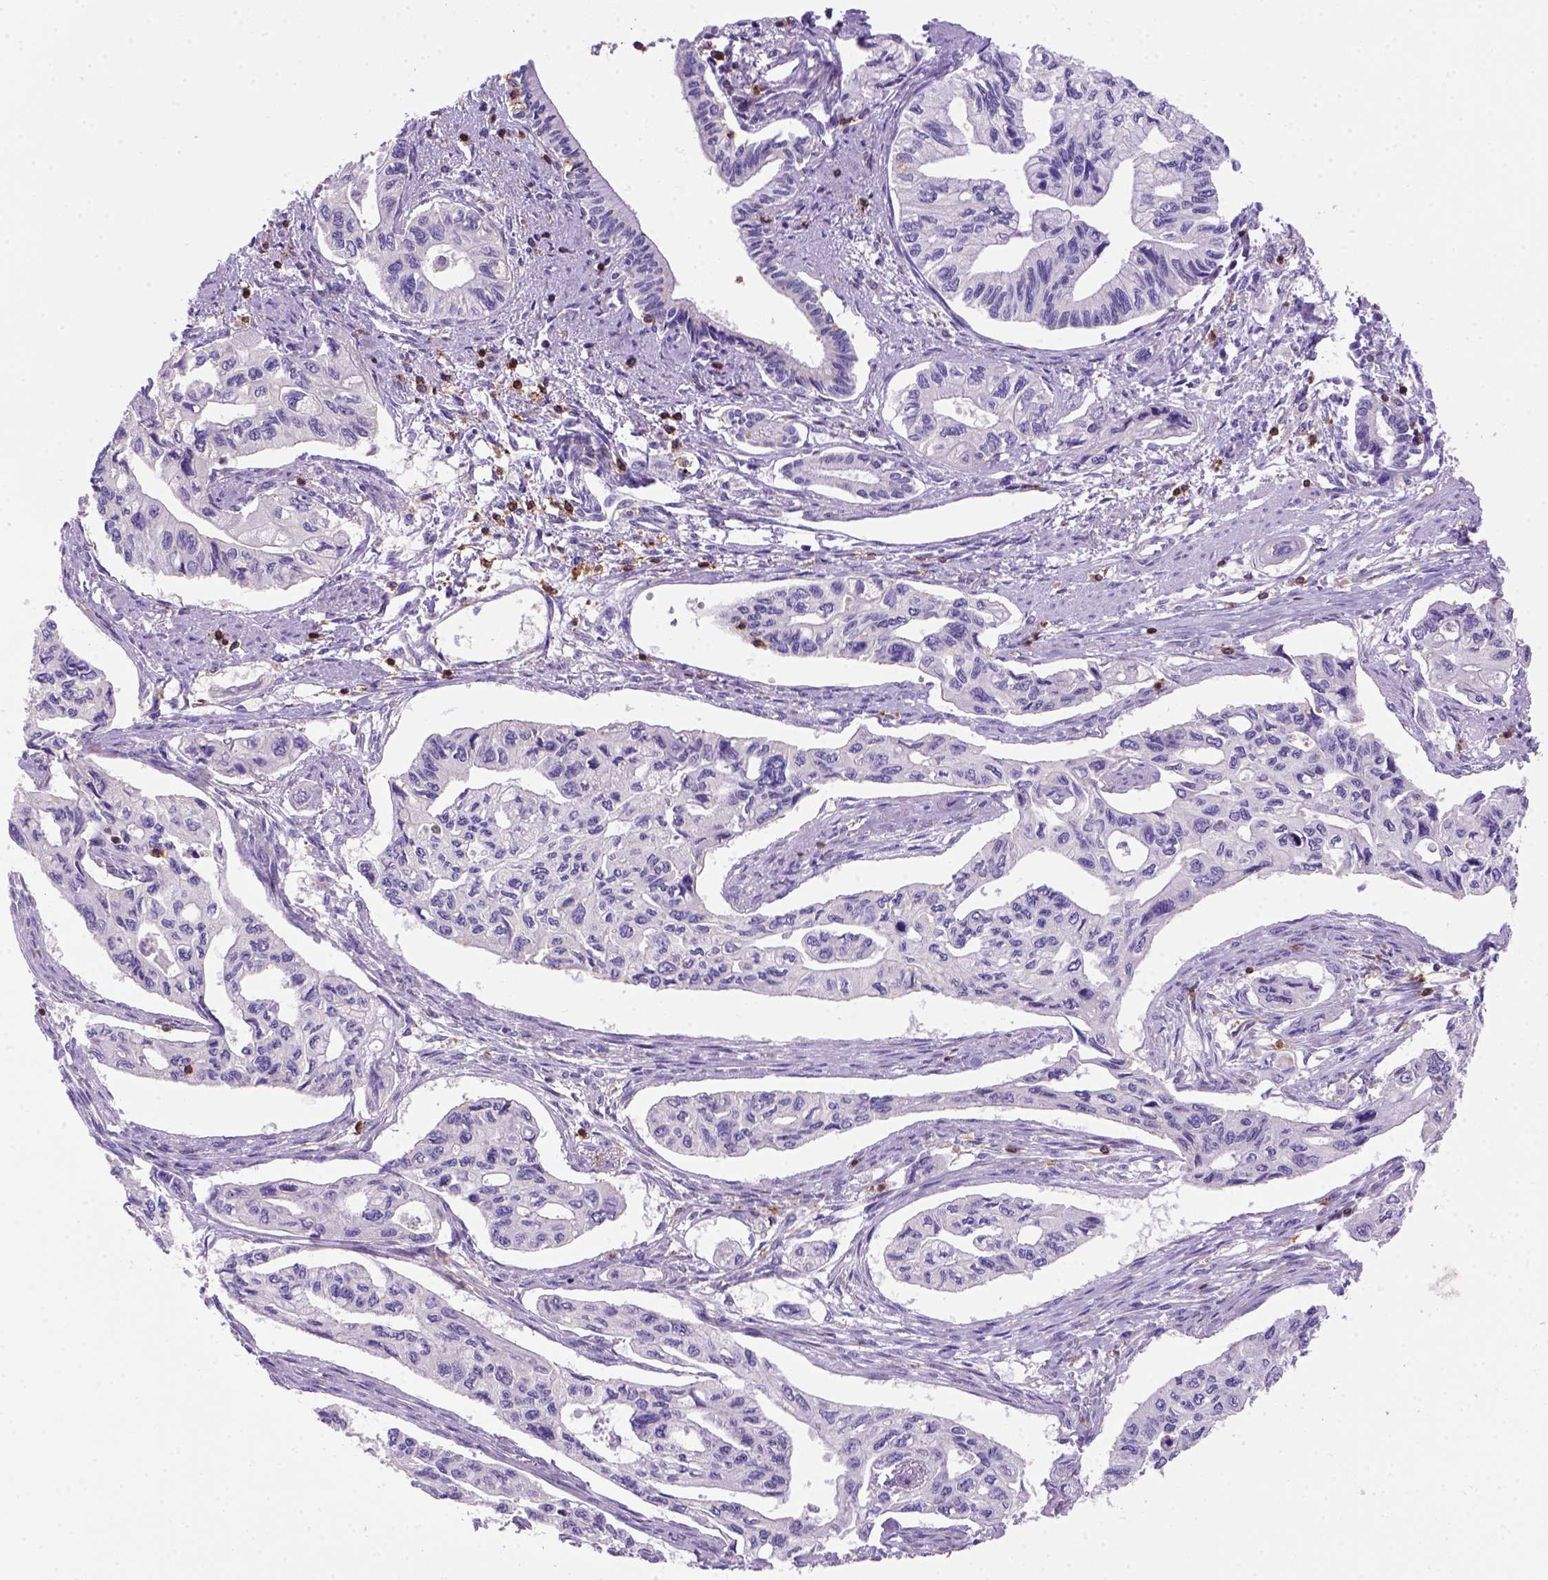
{"staining": {"intensity": "negative", "quantity": "none", "location": "none"}, "tissue": "pancreatic cancer", "cell_type": "Tumor cells", "image_type": "cancer", "snomed": [{"axis": "morphology", "description": "Adenocarcinoma, NOS"}, {"axis": "topography", "description": "Pancreas"}], "caption": "Tumor cells show no significant protein positivity in pancreatic cancer.", "gene": "CD3E", "patient": {"sex": "female", "age": 76}}